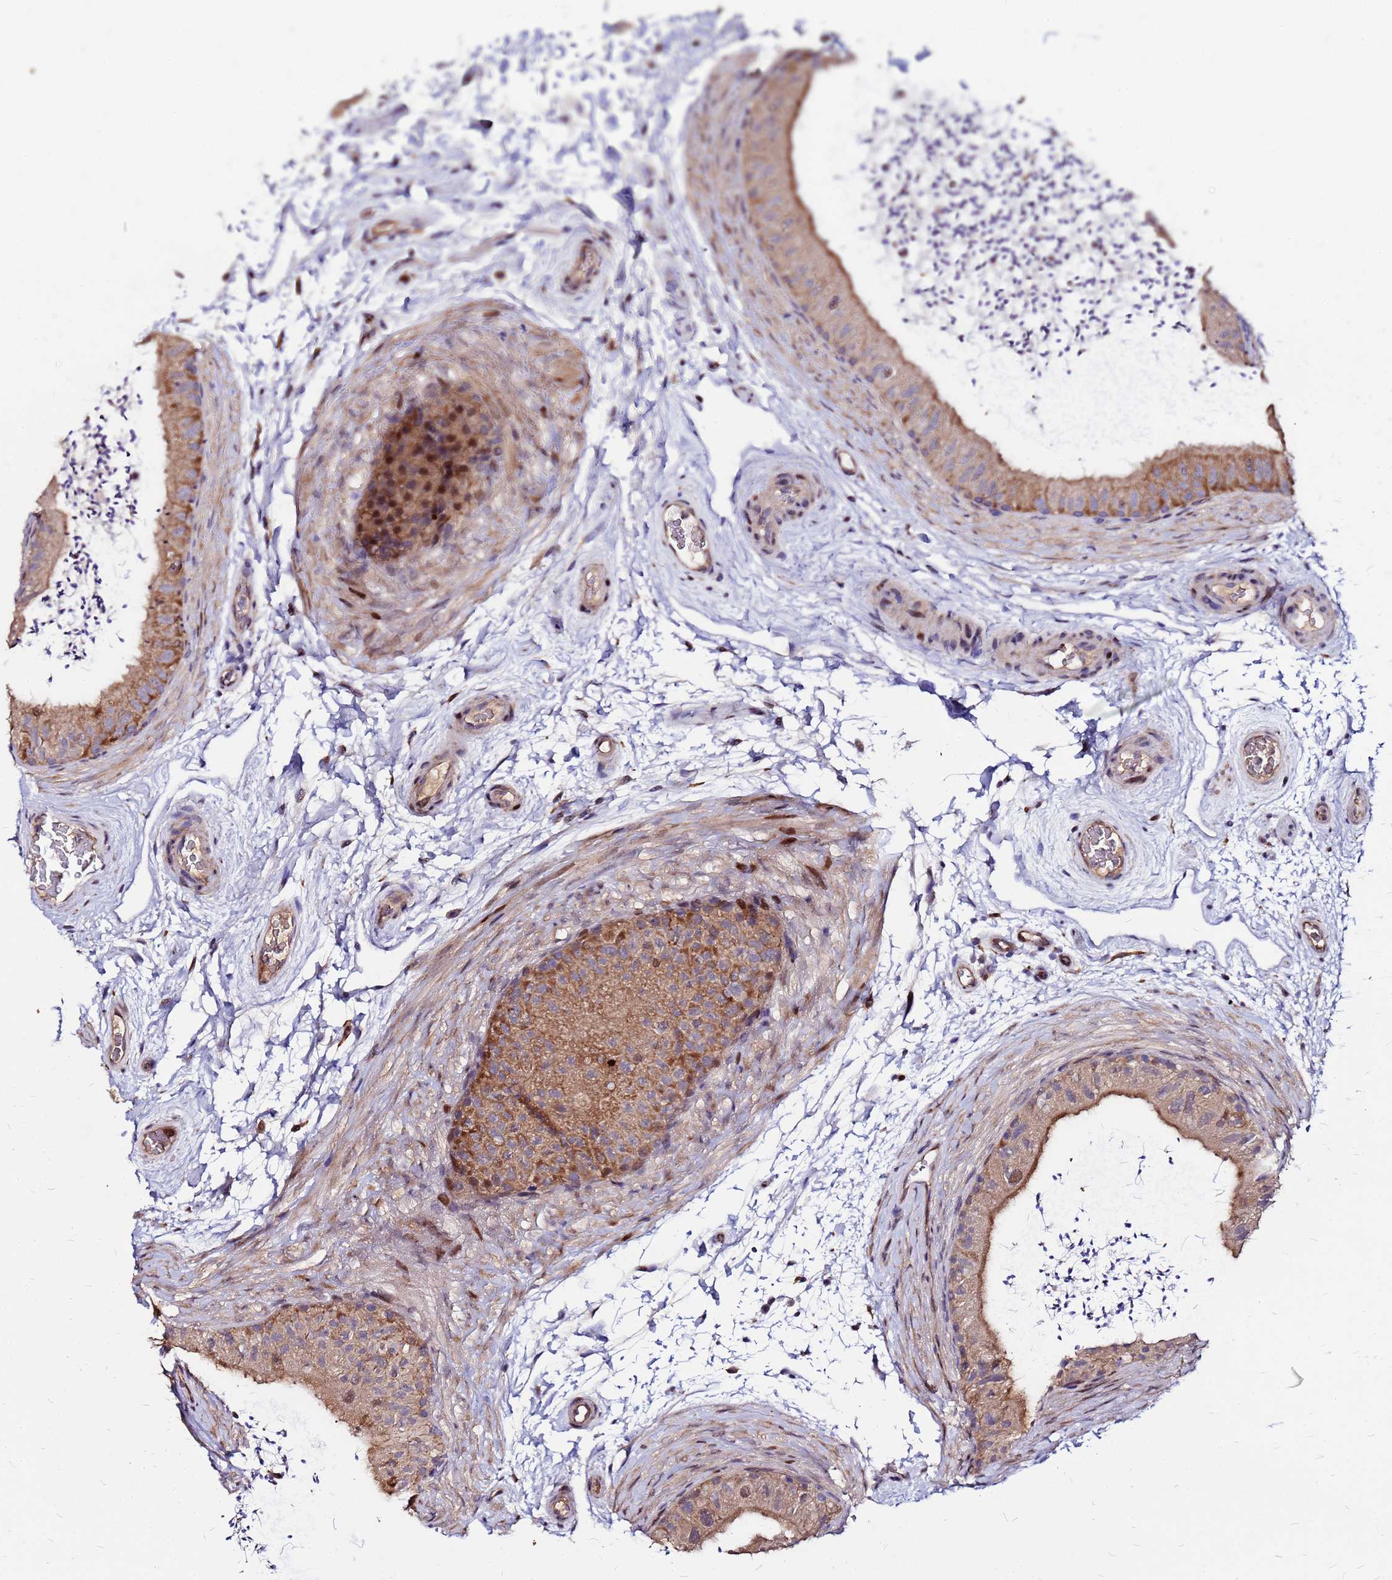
{"staining": {"intensity": "moderate", "quantity": "25%-75%", "location": "cytoplasmic/membranous"}, "tissue": "epididymis", "cell_type": "Glandular cells", "image_type": "normal", "snomed": [{"axis": "morphology", "description": "Normal tissue, NOS"}, {"axis": "topography", "description": "Epididymis"}], "caption": "Human epididymis stained with a brown dye shows moderate cytoplasmic/membranous positive expression in approximately 25%-75% of glandular cells.", "gene": "ARHGEF35", "patient": {"sex": "male", "age": 50}}